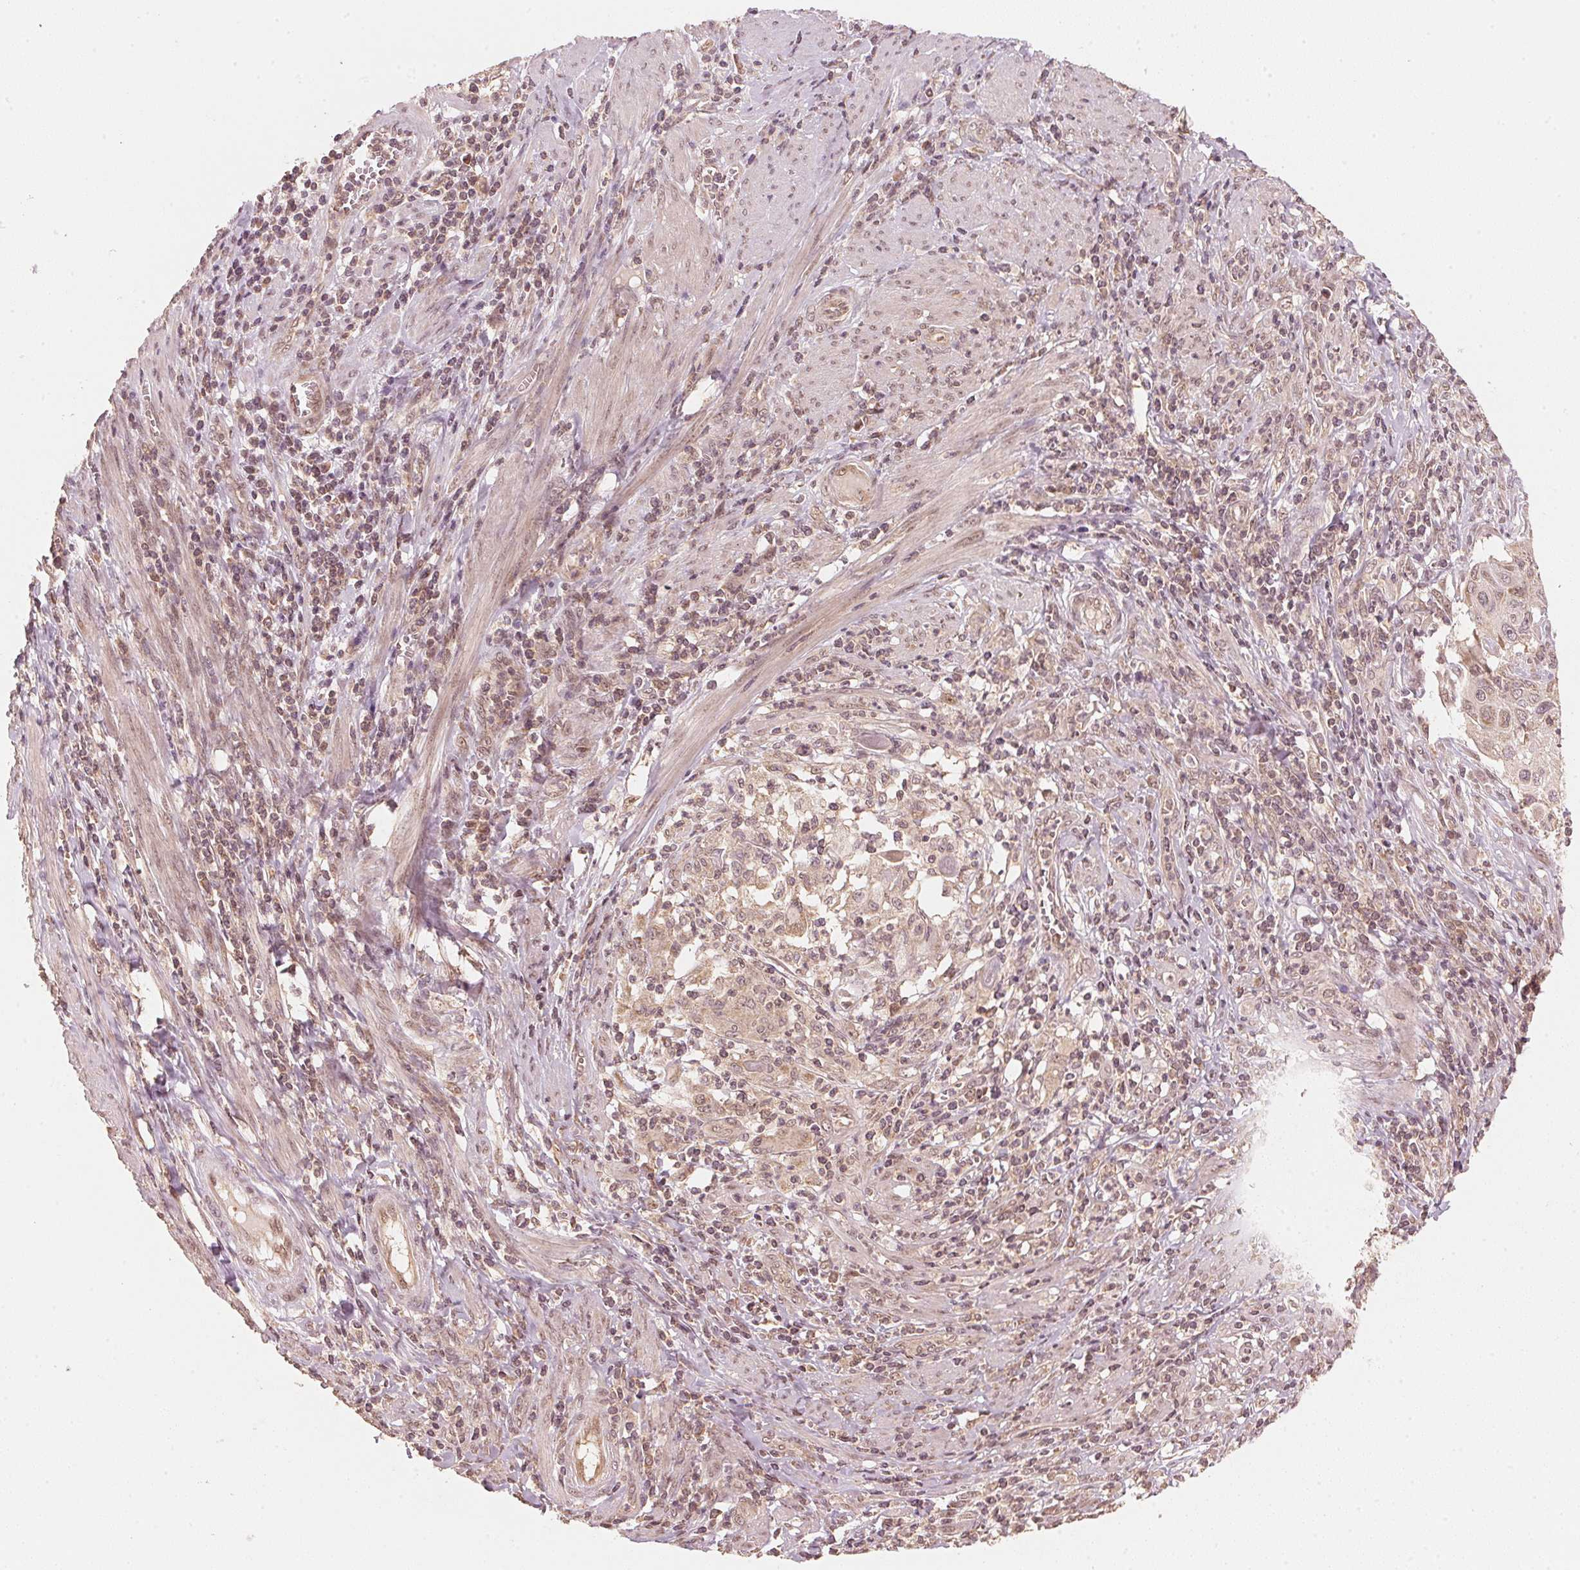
{"staining": {"intensity": "weak", "quantity": "25%-75%", "location": "cytoplasmic/membranous,nuclear"}, "tissue": "cervical cancer", "cell_type": "Tumor cells", "image_type": "cancer", "snomed": [{"axis": "morphology", "description": "Squamous cell carcinoma, NOS"}, {"axis": "topography", "description": "Cervix"}], "caption": "Squamous cell carcinoma (cervical) was stained to show a protein in brown. There is low levels of weak cytoplasmic/membranous and nuclear staining in about 25%-75% of tumor cells.", "gene": "C2orf73", "patient": {"sex": "female", "age": 70}}